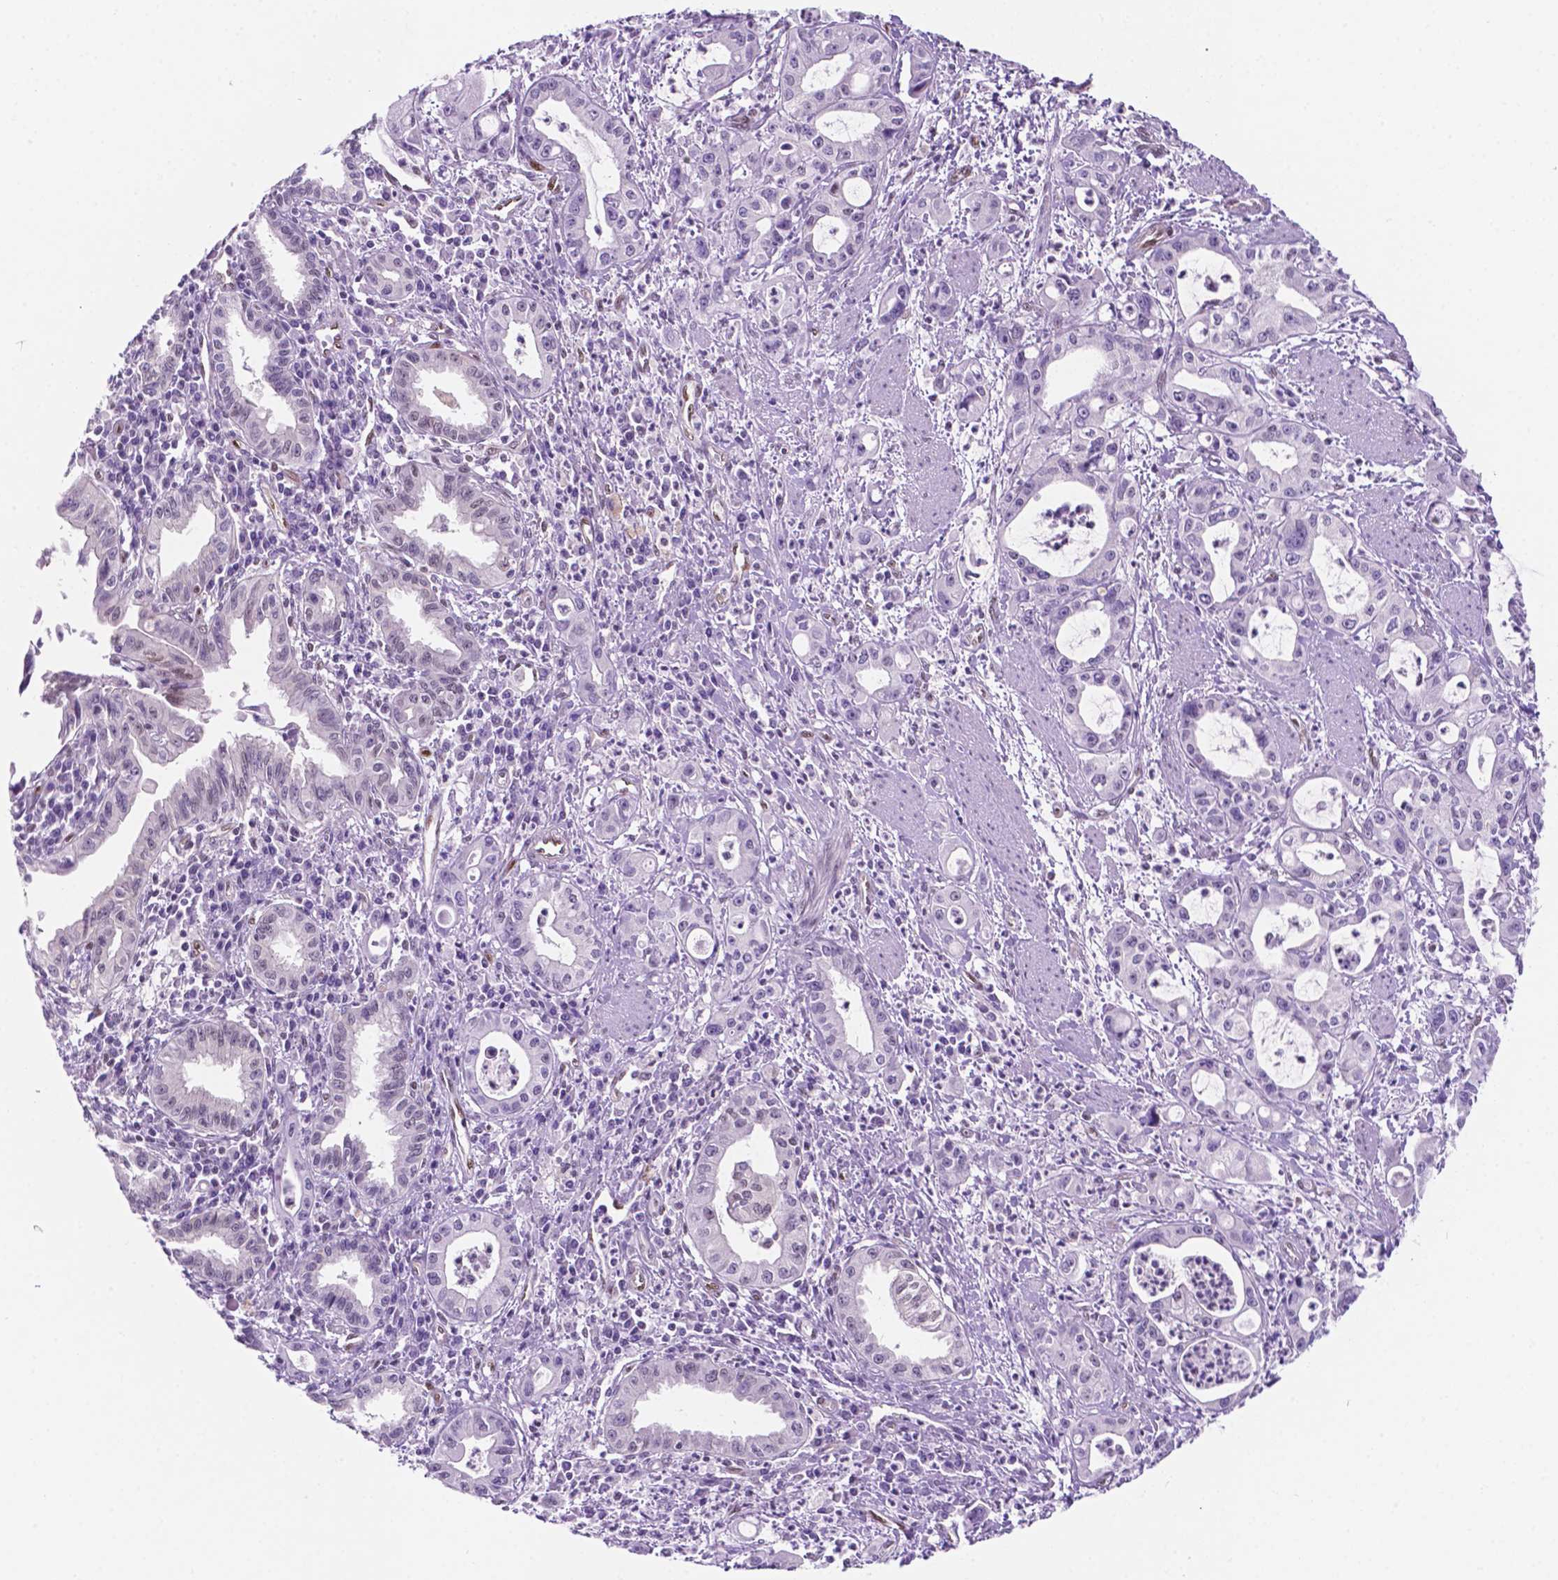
{"staining": {"intensity": "negative", "quantity": "none", "location": "none"}, "tissue": "pancreatic cancer", "cell_type": "Tumor cells", "image_type": "cancer", "snomed": [{"axis": "morphology", "description": "Adenocarcinoma, NOS"}, {"axis": "topography", "description": "Pancreas"}], "caption": "This is a image of immunohistochemistry (IHC) staining of pancreatic adenocarcinoma, which shows no staining in tumor cells. The staining is performed using DAB brown chromogen with nuclei counter-stained in using hematoxylin.", "gene": "ERF", "patient": {"sex": "male", "age": 72}}